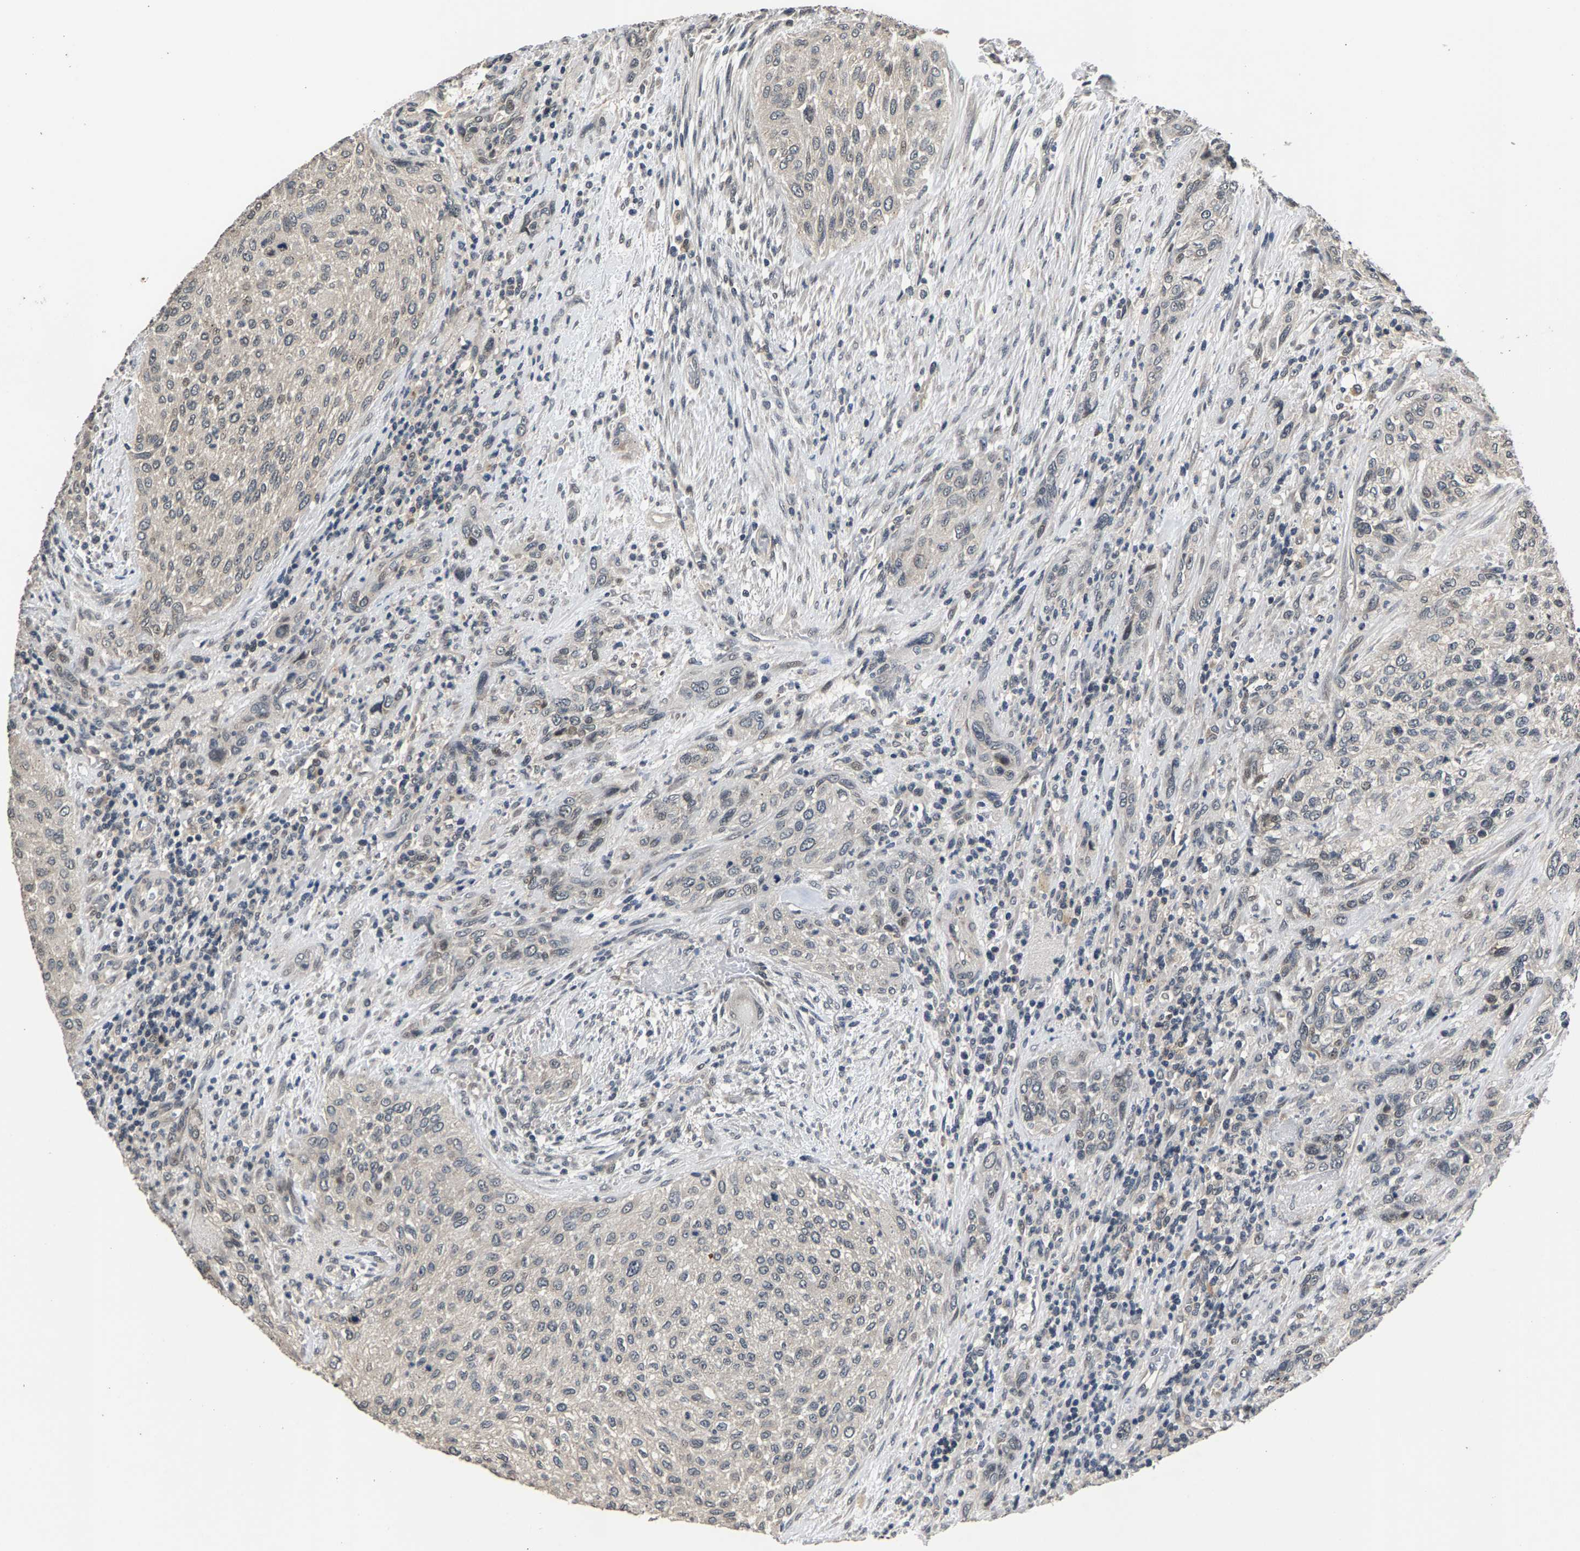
{"staining": {"intensity": "weak", "quantity": "<25%", "location": "nuclear"}, "tissue": "urothelial cancer", "cell_type": "Tumor cells", "image_type": "cancer", "snomed": [{"axis": "morphology", "description": "Urothelial carcinoma, Low grade"}, {"axis": "morphology", "description": "Urothelial carcinoma, High grade"}, {"axis": "topography", "description": "Urinary bladder"}], "caption": "IHC of urothelial carcinoma (low-grade) demonstrates no expression in tumor cells.", "gene": "RBM33", "patient": {"sex": "male", "age": 35}}